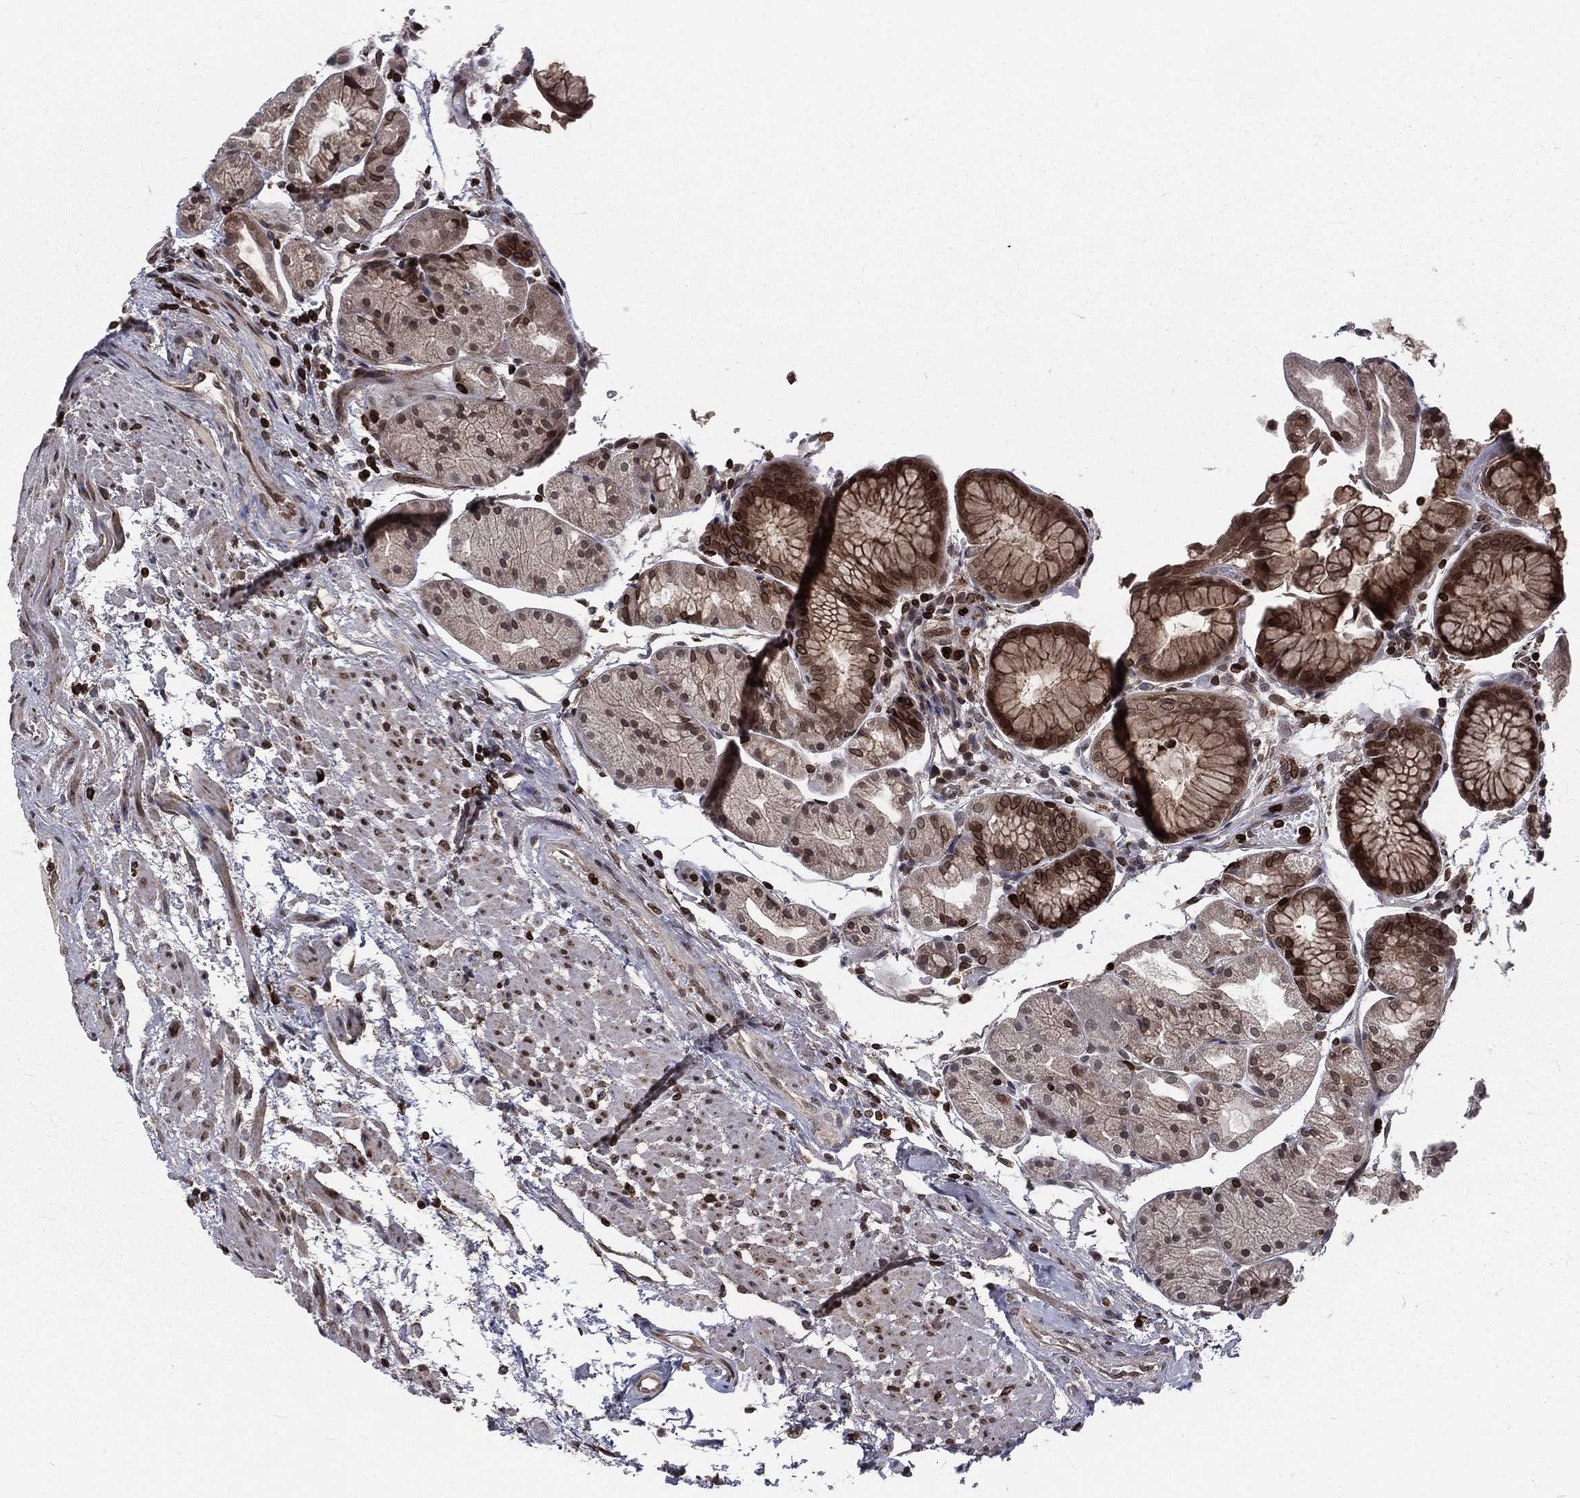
{"staining": {"intensity": "strong", "quantity": "<25%", "location": "cytoplasmic/membranous,nuclear"}, "tissue": "stomach", "cell_type": "Glandular cells", "image_type": "normal", "snomed": [{"axis": "morphology", "description": "Normal tissue, NOS"}, {"axis": "topography", "description": "Stomach, upper"}], "caption": "Protein analysis of normal stomach demonstrates strong cytoplasmic/membranous,nuclear expression in approximately <25% of glandular cells.", "gene": "LBR", "patient": {"sex": "male", "age": 72}}